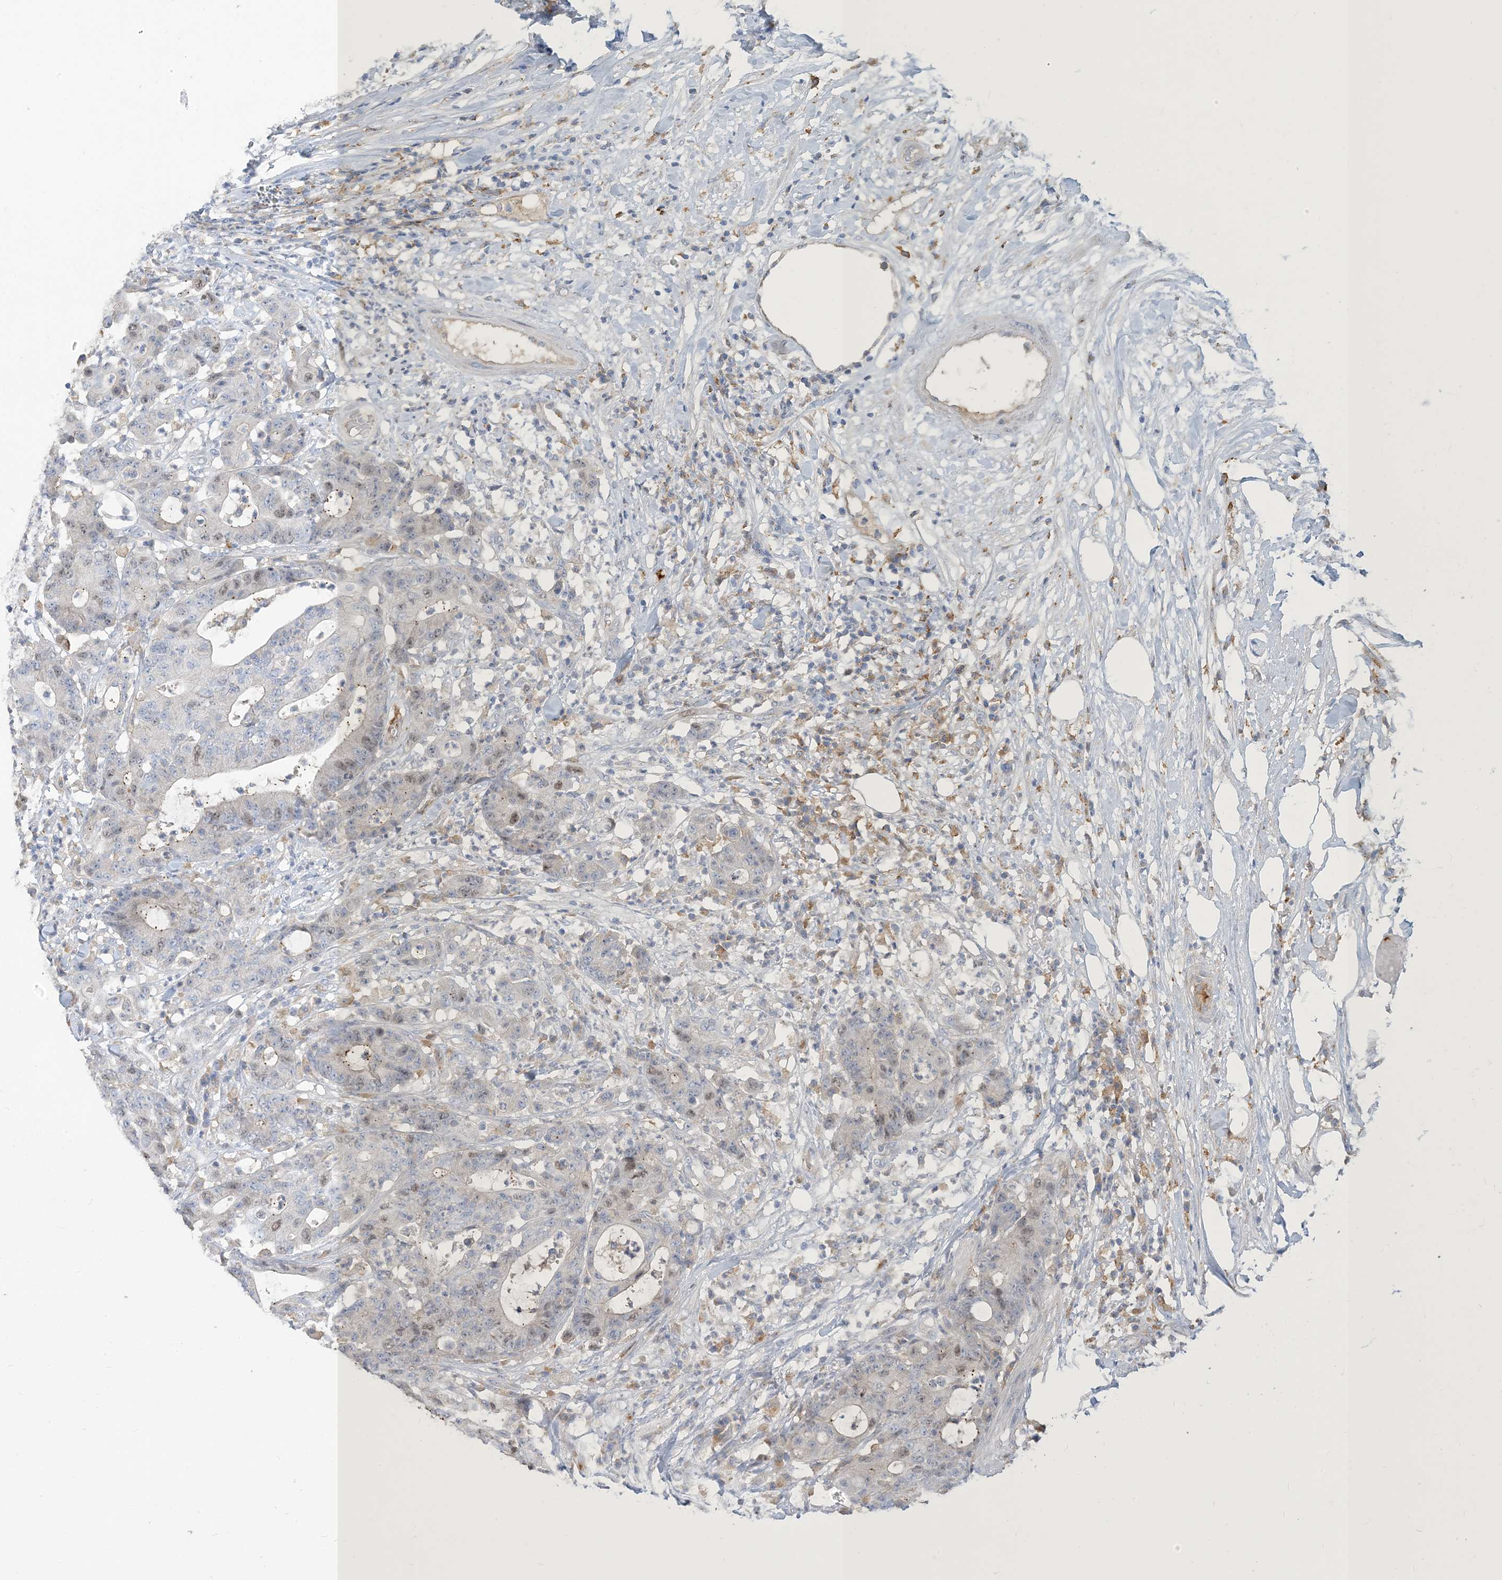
{"staining": {"intensity": "weak", "quantity": "<25%", "location": "nuclear"}, "tissue": "colorectal cancer", "cell_type": "Tumor cells", "image_type": "cancer", "snomed": [{"axis": "morphology", "description": "Adenocarcinoma, NOS"}, {"axis": "topography", "description": "Colon"}], "caption": "Tumor cells are negative for brown protein staining in colorectal adenocarcinoma. Nuclei are stained in blue.", "gene": "PEAR1", "patient": {"sex": "female", "age": 84}}